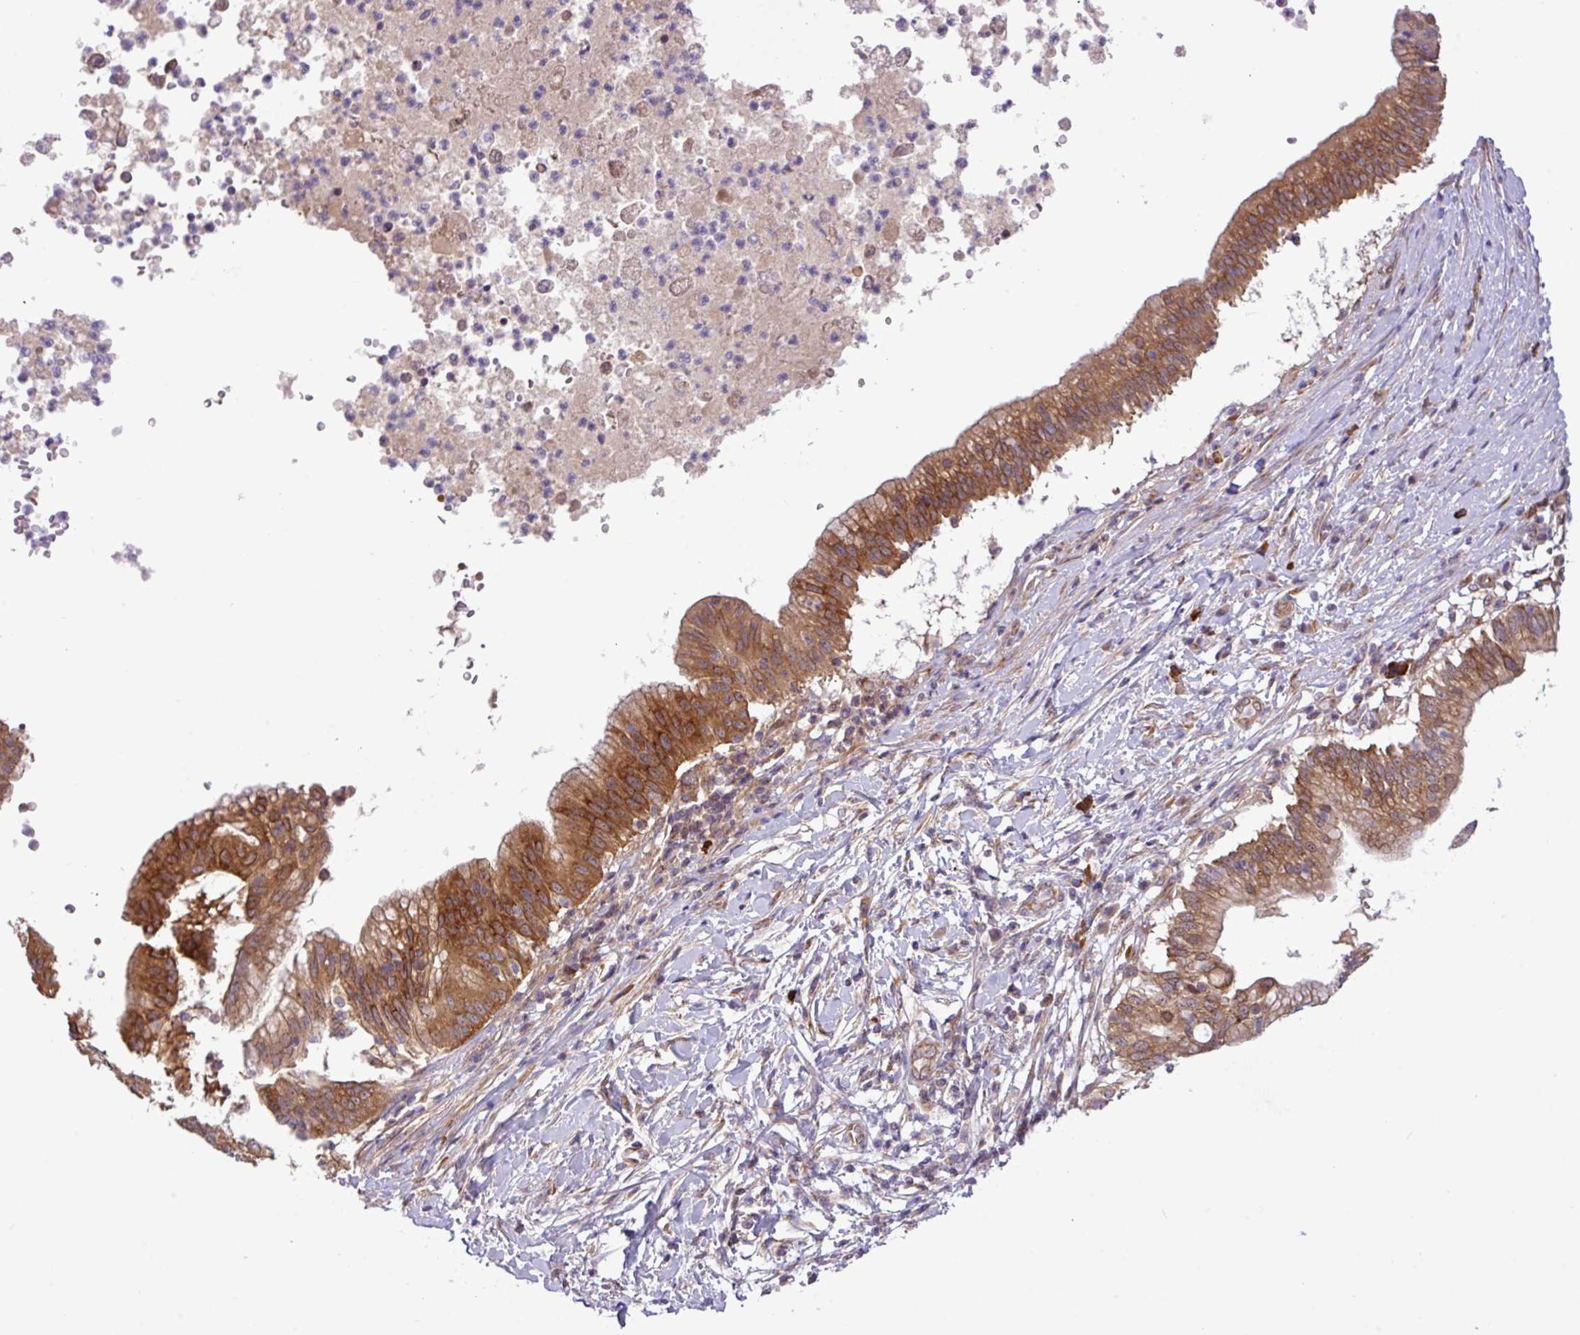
{"staining": {"intensity": "strong", "quantity": ">75%", "location": "cytoplasmic/membranous"}, "tissue": "pancreatic cancer", "cell_type": "Tumor cells", "image_type": "cancer", "snomed": [{"axis": "morphology", "description": "Adenocarcinoma, NOS"}, {"axis": "topography", "description": "Pancreas"}], "caption": "The immunohistochemical stain labels strong cytoplasmic/membranous positivity in tumor cells of pancreatic cancer (adenocarcinoma) tissue.", "gene": "FAM222B", "patient": {"sex": "male", "age": 68}}